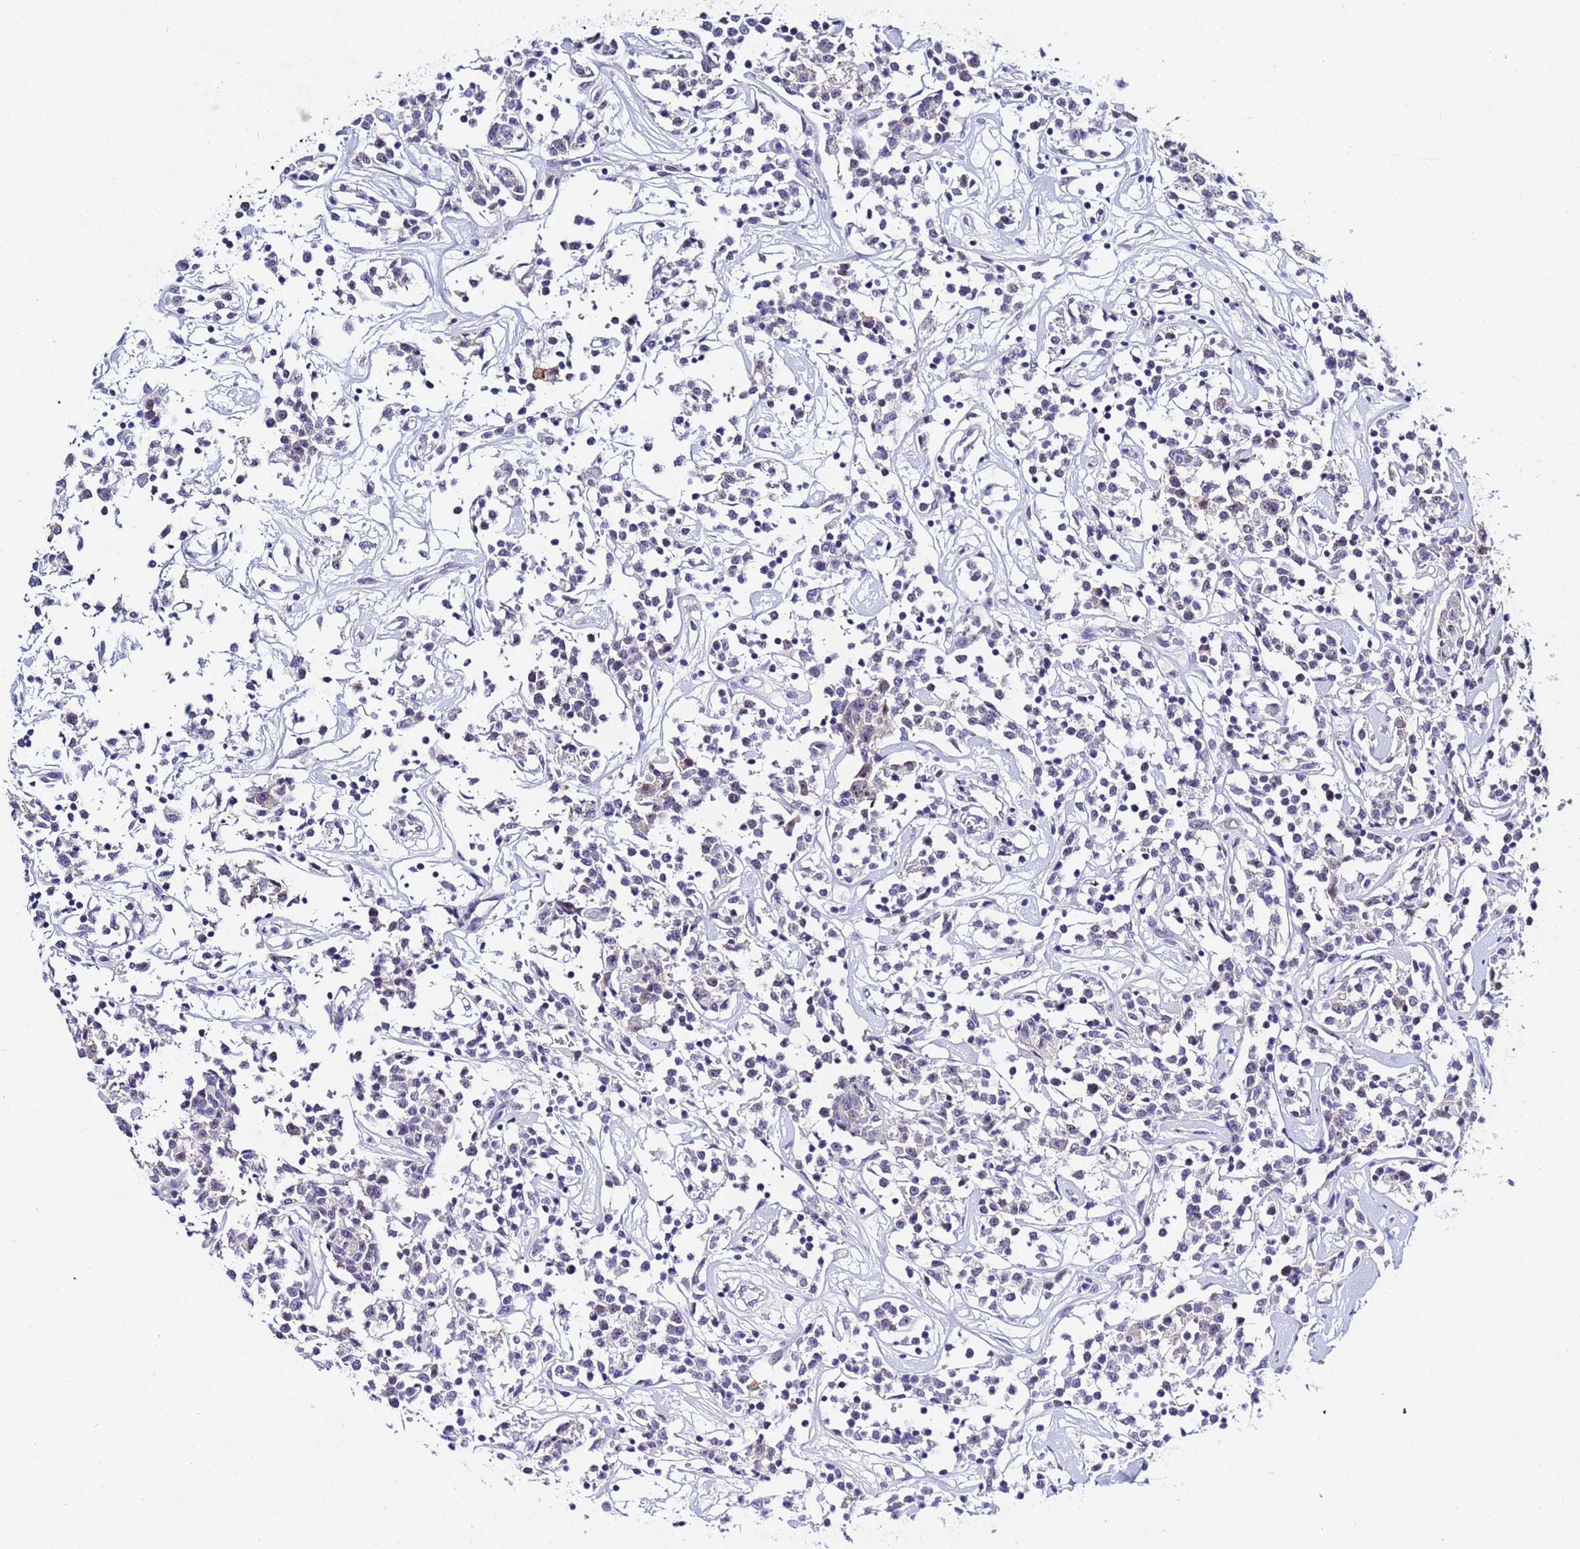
{"staining": {"intensity": "weak", "quantity": "<25%", "location": "nuclear"}, "tissue": "lymphoma", "cell_type": "Tumor cells", "image_type": "cancer", "snomed": [{"axis": "morphology", "description": "Malignant lymphoma, non-Hodgkin's type, Low grade"}, {"axis": "topography", "description": "Small intestine"}], "caption": "High power microscopy image of an IHC micrograph of lymphoma, revealing no significant positivity in tumor cells.", "gene": "ACTL6B", "patient": {"sex": "female", "age": 59}}